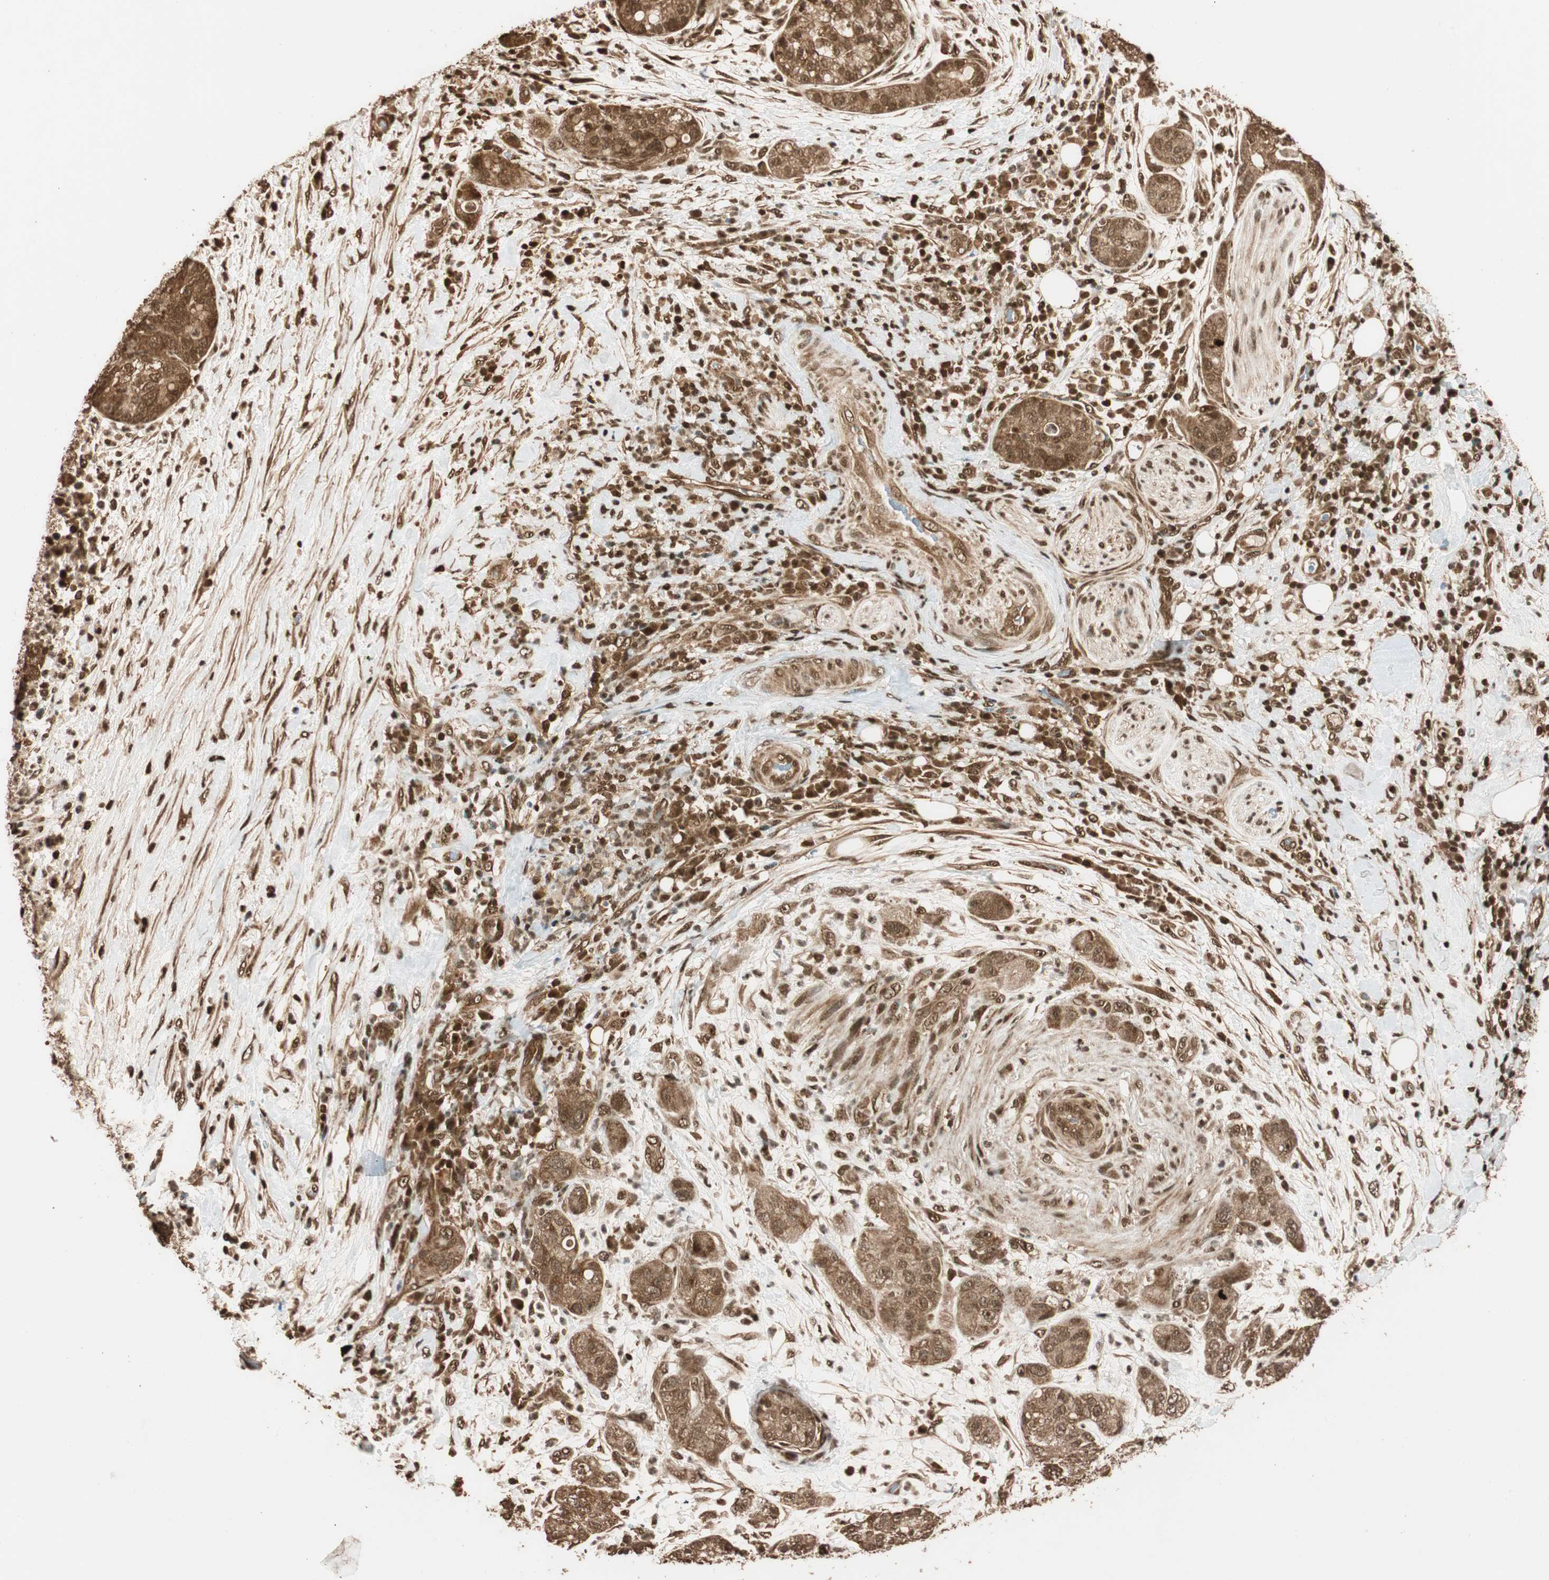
{"staining": {"intensity": "moderate", "quantity": ">75%", "location": "cytoplasmic/membranous,nuclear"}, "tissue": "pancreatic cancer", "cell_type": "Tumor cells", "image_type": "cancer", "snomed": [{"axis": "morphology", "description": "Adenocarcinoma, NOS"}, {"axis": "topography", "description": "Pancreas"}], "caption": "Immunohistochemical staining of pancreatic cancer (adenocarcinoma) displays medium levels of moderate cytoplasmic/membranous and nuclear protein staining in about >75% of tumor cells. The staining was performed using DAB, with brown indicating positive protein expression. Nuclei are stained blue with hematoxylin.", "gene": "ALKBH5", "patient": {"sex": "female", "age": 78}}